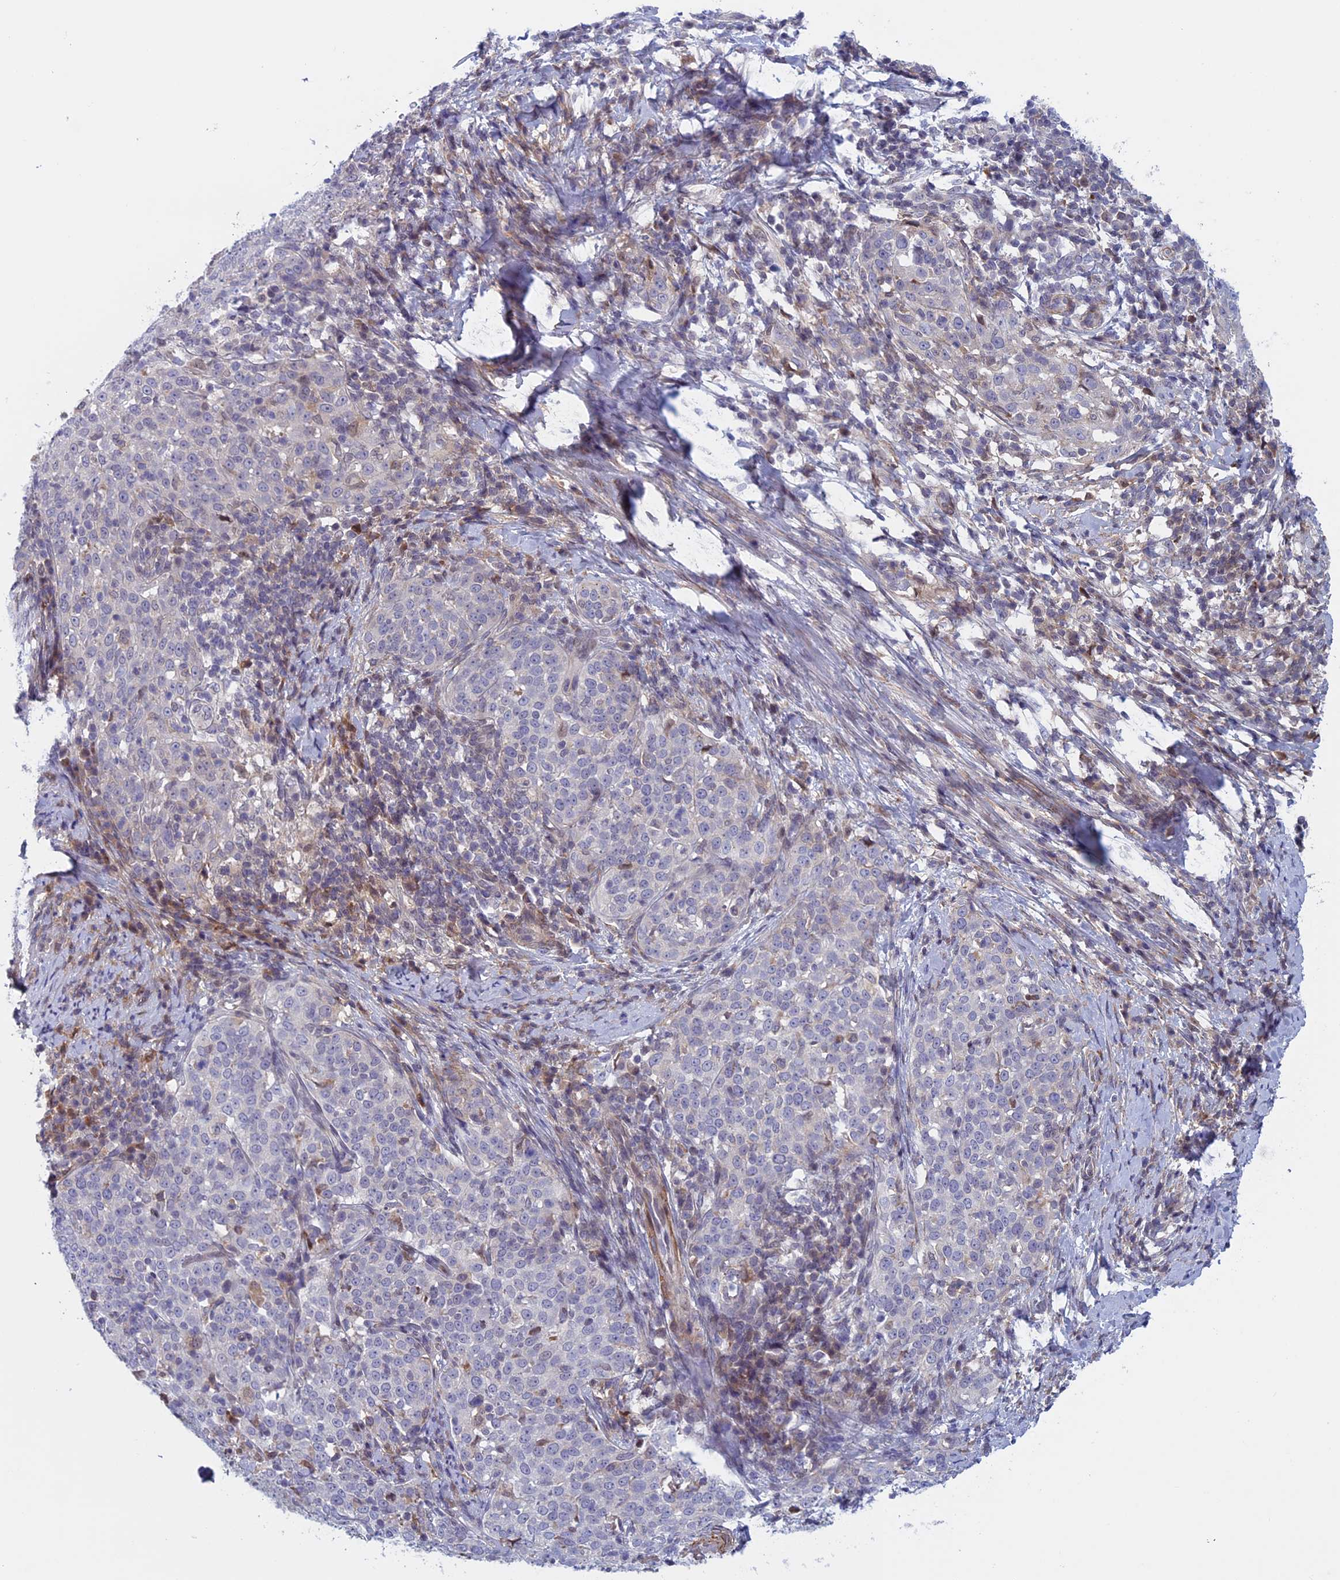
{"staining": {"intensity": "negative", "quantity": "none", "location": "none"}, "tissue": "cervical cancer", "cell_type": "Tumor cells", "image_type": "cancer", "snomed": [{"axis": "morphology", "description": "Squamous cell carcinoma, NOS"}, {"axis": "topography", "description": "Cervix"}], "caption": "The IHC histopathology image has no significant expression in tumor cells of cervical squamous cell carcinoma tissue. (DAB (3,3'-diaminobenzidine) IHC visualized using brightfield microscopy, high magnification).", "gene": "FADS1", "patient": {"sex": "female", "age": 57}}